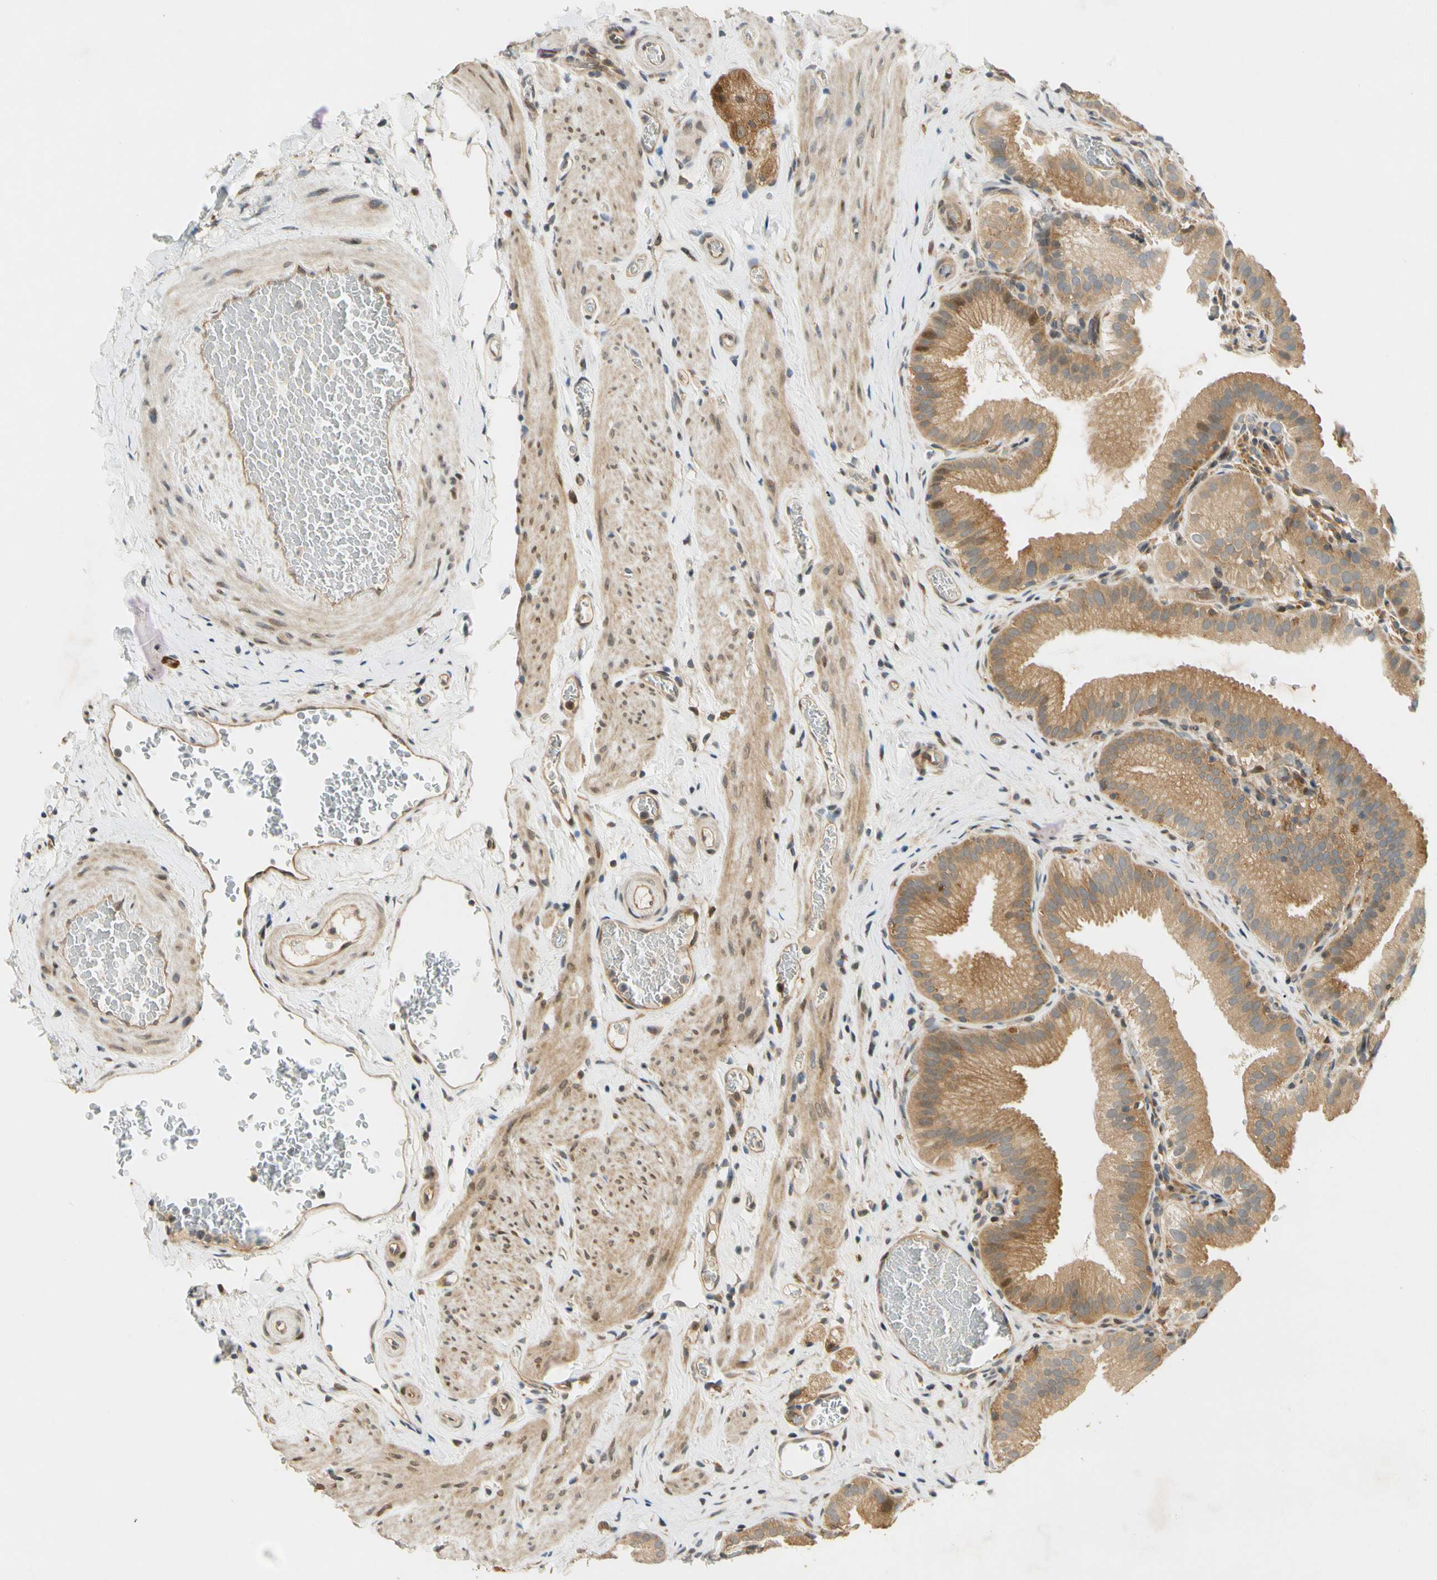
{"staining": {"intensity": "weak", "quantity": ">75%", "location": "cytoplasmic/membranous"}, "tissue": "gallbladder", "cell_type": "Glandular cells", "image_type": "normal", "snomed": [{"axis": "morphology", "description": "Normal tissue, NOS"}, {"axis": "topography", "description": "Gallbladder"}], "caption": "Gallbladder was stained to show a protein in brown. There is low levels of weak cytoplasmic/membranous positivity in about >75% of glandular cells. (brown staining indicates protein expression, while blue staining denotes nuclei).", "gene": "GATD1", "patient": {"sex": "male", "age": 54}}